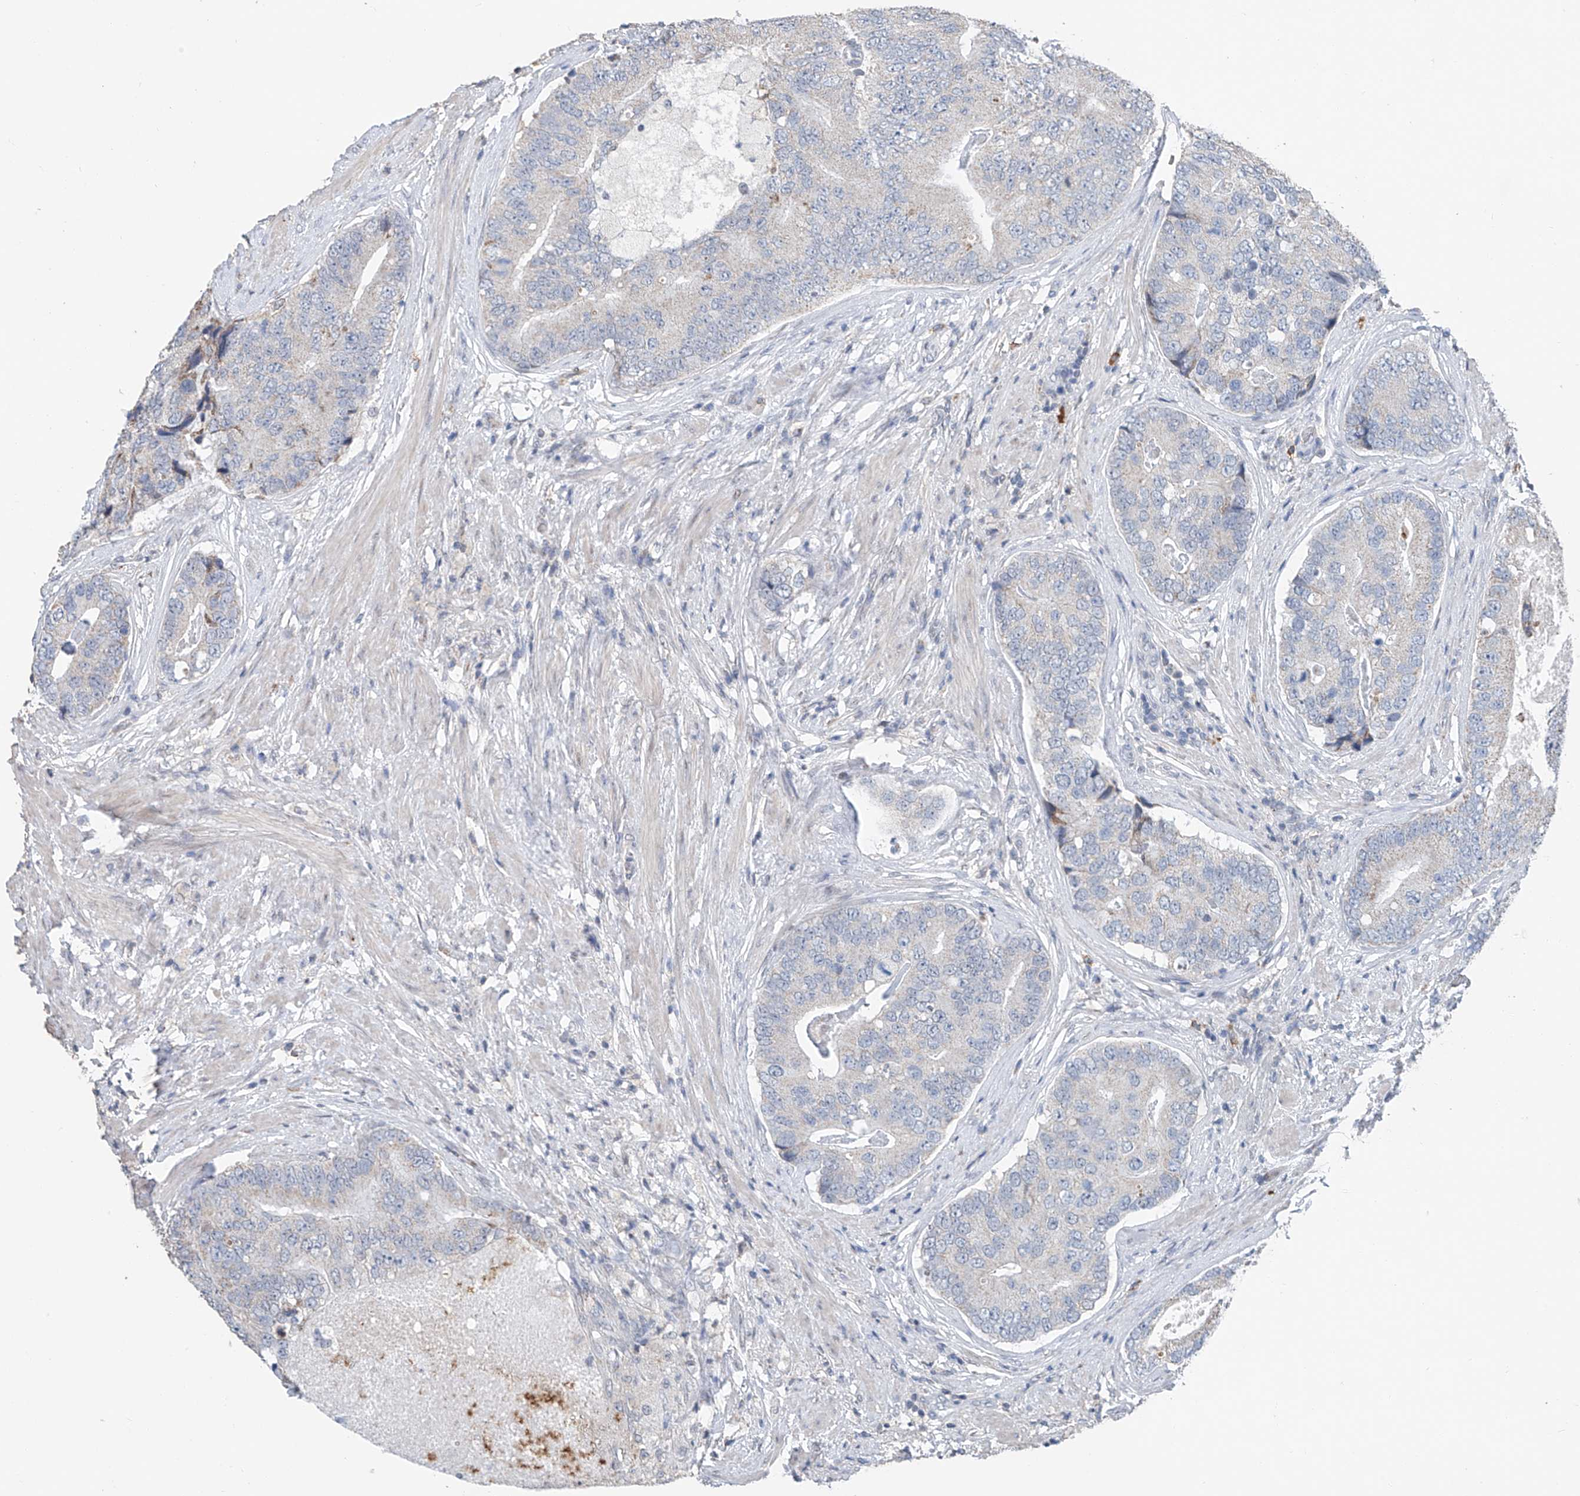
{"staining": {"intensity": "negative", "quantity": "none", "location": "none"}, "tissue": "prostate cancer", "cell_type": "Tumor cells", "image_type": "cancer", "snomed": [{"axis": "morphology", "description": "Adenocarcinoma, High grade"}, {"axis": "topography", "description": "Prostate"}], "caption": "There is no significant positivity in tumor cells of prostate cancer.", "gene": "KLF15", "patient": {"sex": "male", "age": 70}}